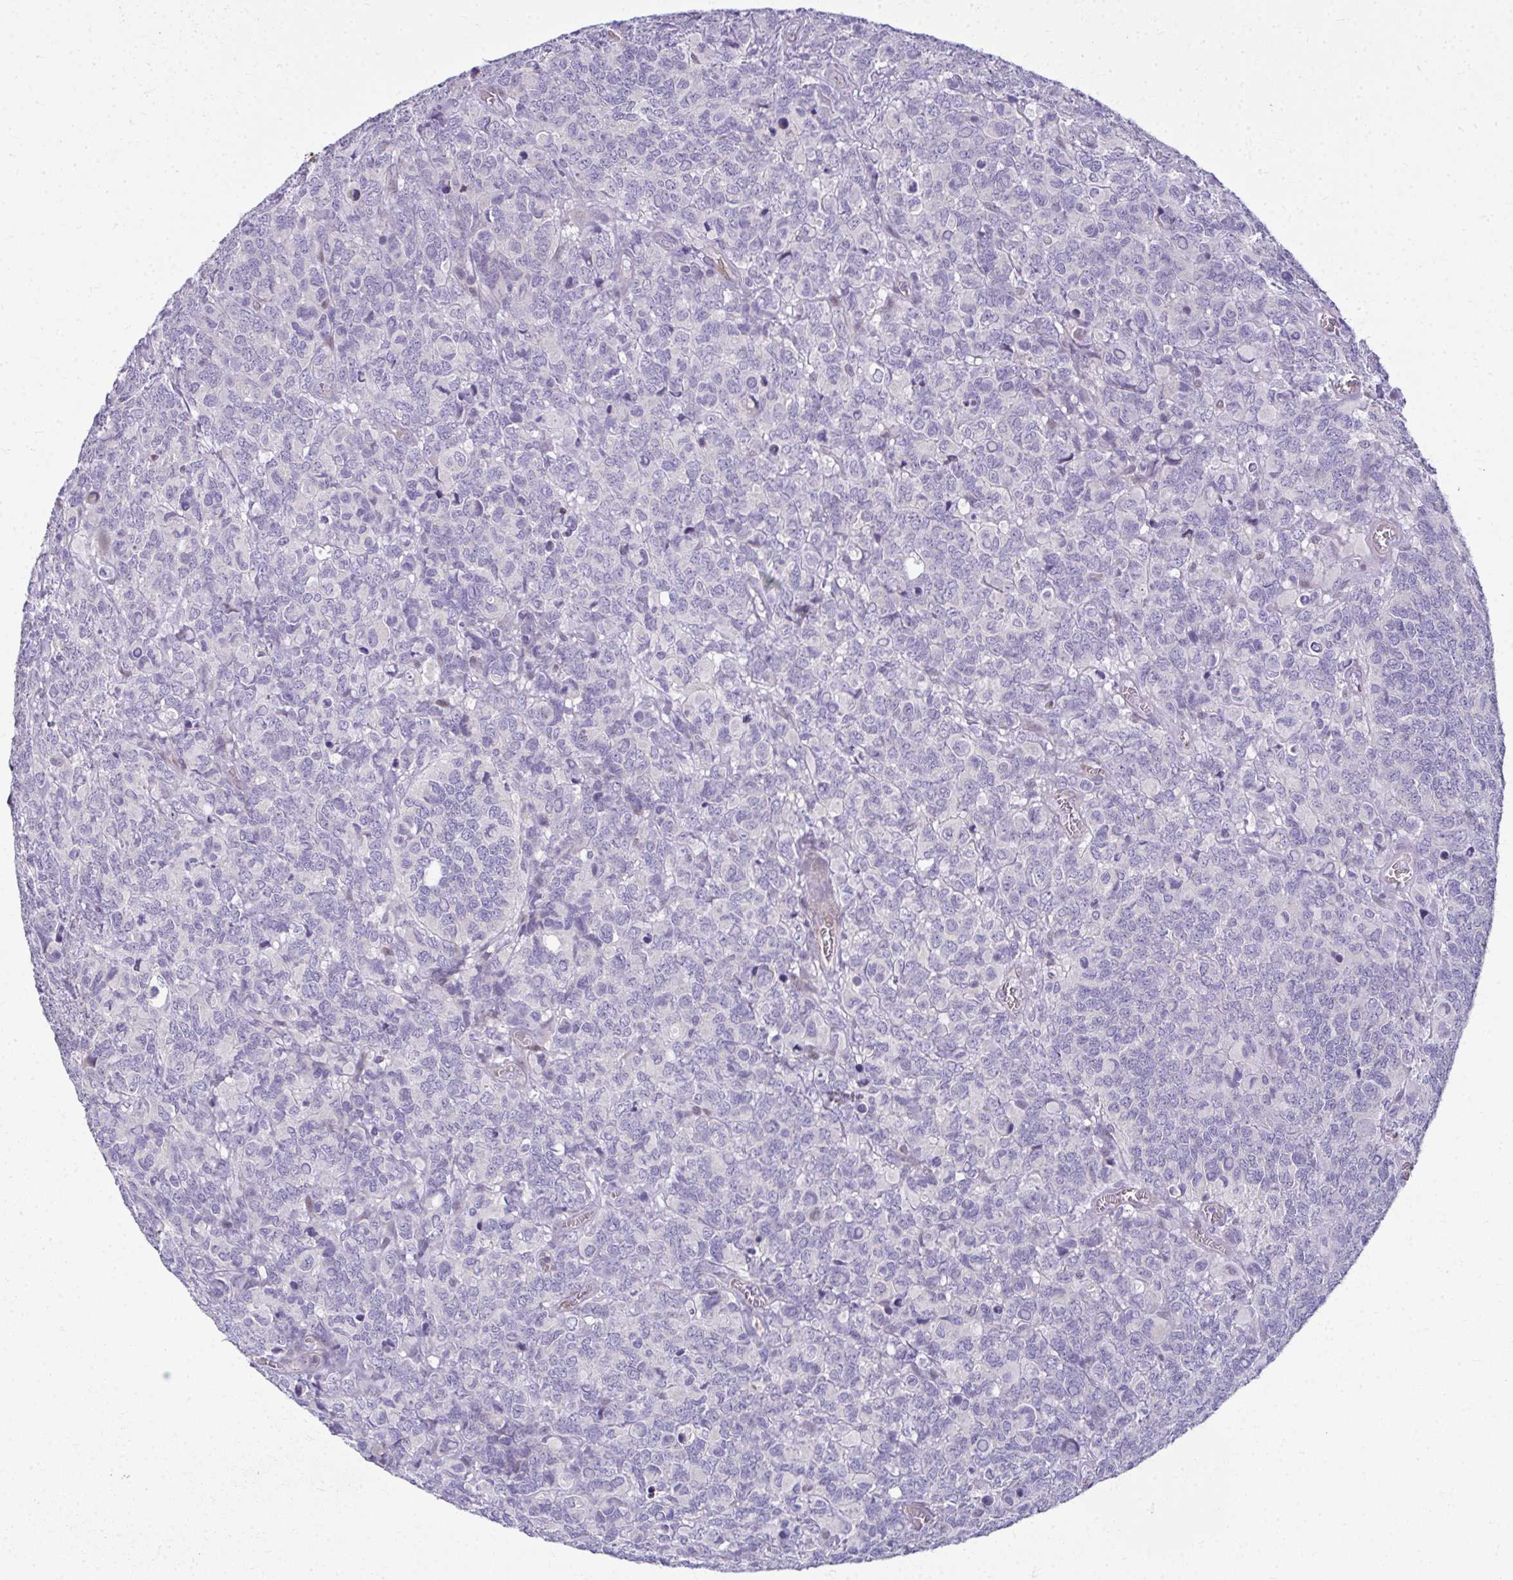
{"staining": {"intensity": "negative", "quantity": "none", "location": "none"}, "tissue": "glioma", "cell_type": "Tumor cells", "image_type": "cancer", "snomed": [{"axis": "morphology", "description": "Glioma, malignant, High grade"}, {"axis": "topography", "description": "Brain"}], "caption": "Immunohistochemical staining of glioma demonstrates no significant expression in tumor cells.", "gene": "ODF1", "patient": {"sex": "male", "age": 39}}